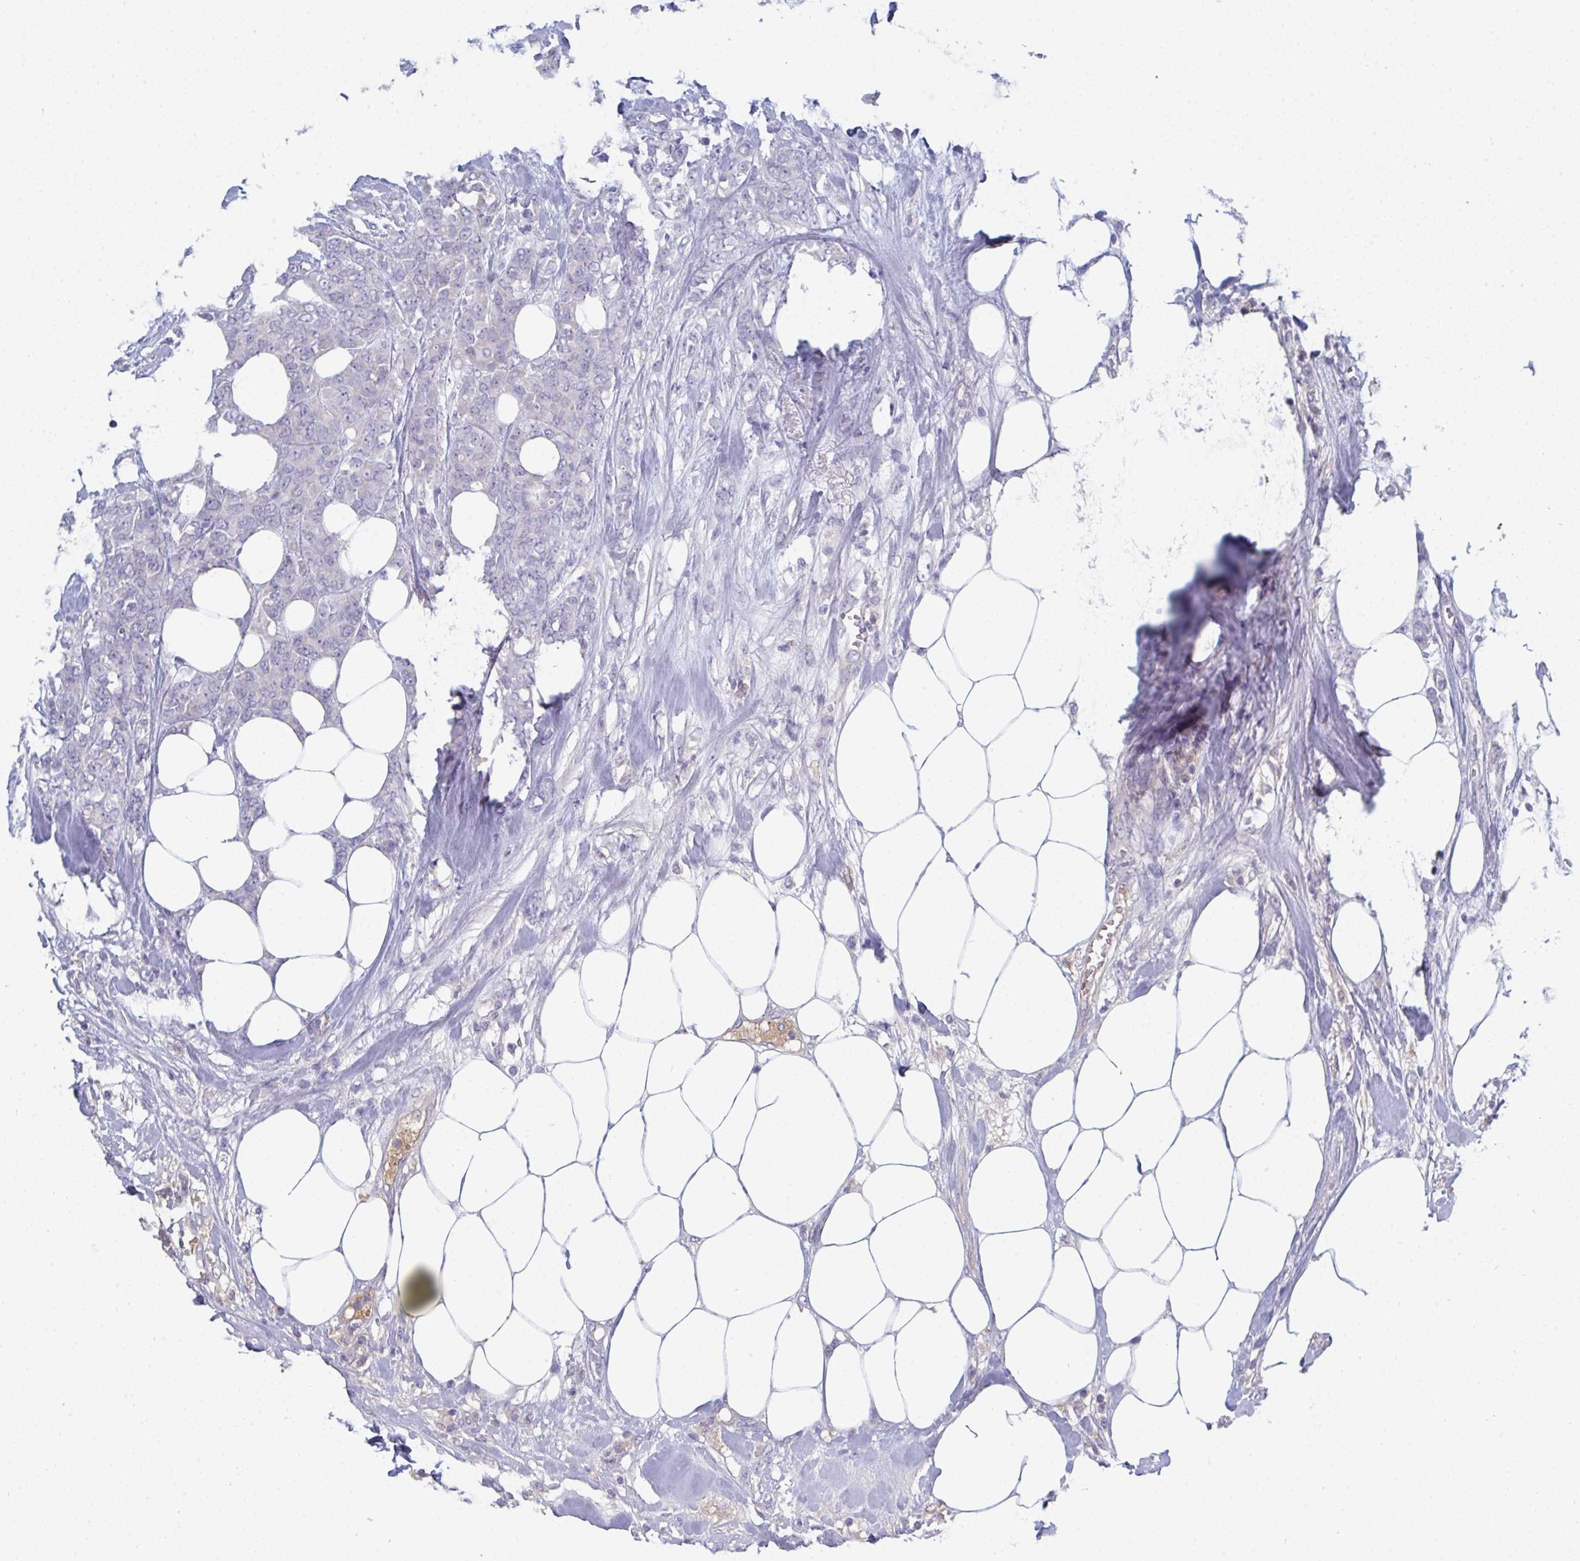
{"staining": {"intensity": "negative", "quantity": "none", "location": "none"}, "tissue": "breast cancer", "cell_type": "Tumor cells", "image_type": "cancer", "snomed": [{"axis": "morphology", "description": "Lobular carcinoma"}, {"axis": "topography", "description": "Breast"}], "caption": "Immunohistochemistry (IHC) histopathology image of neoplastic tissue: lobular carcinoma (breast) stained with DAB reveals no significant protein staining in tumor cells.", "gene": "HGFAC", "patient": {"sex": "female", "age": 91}}